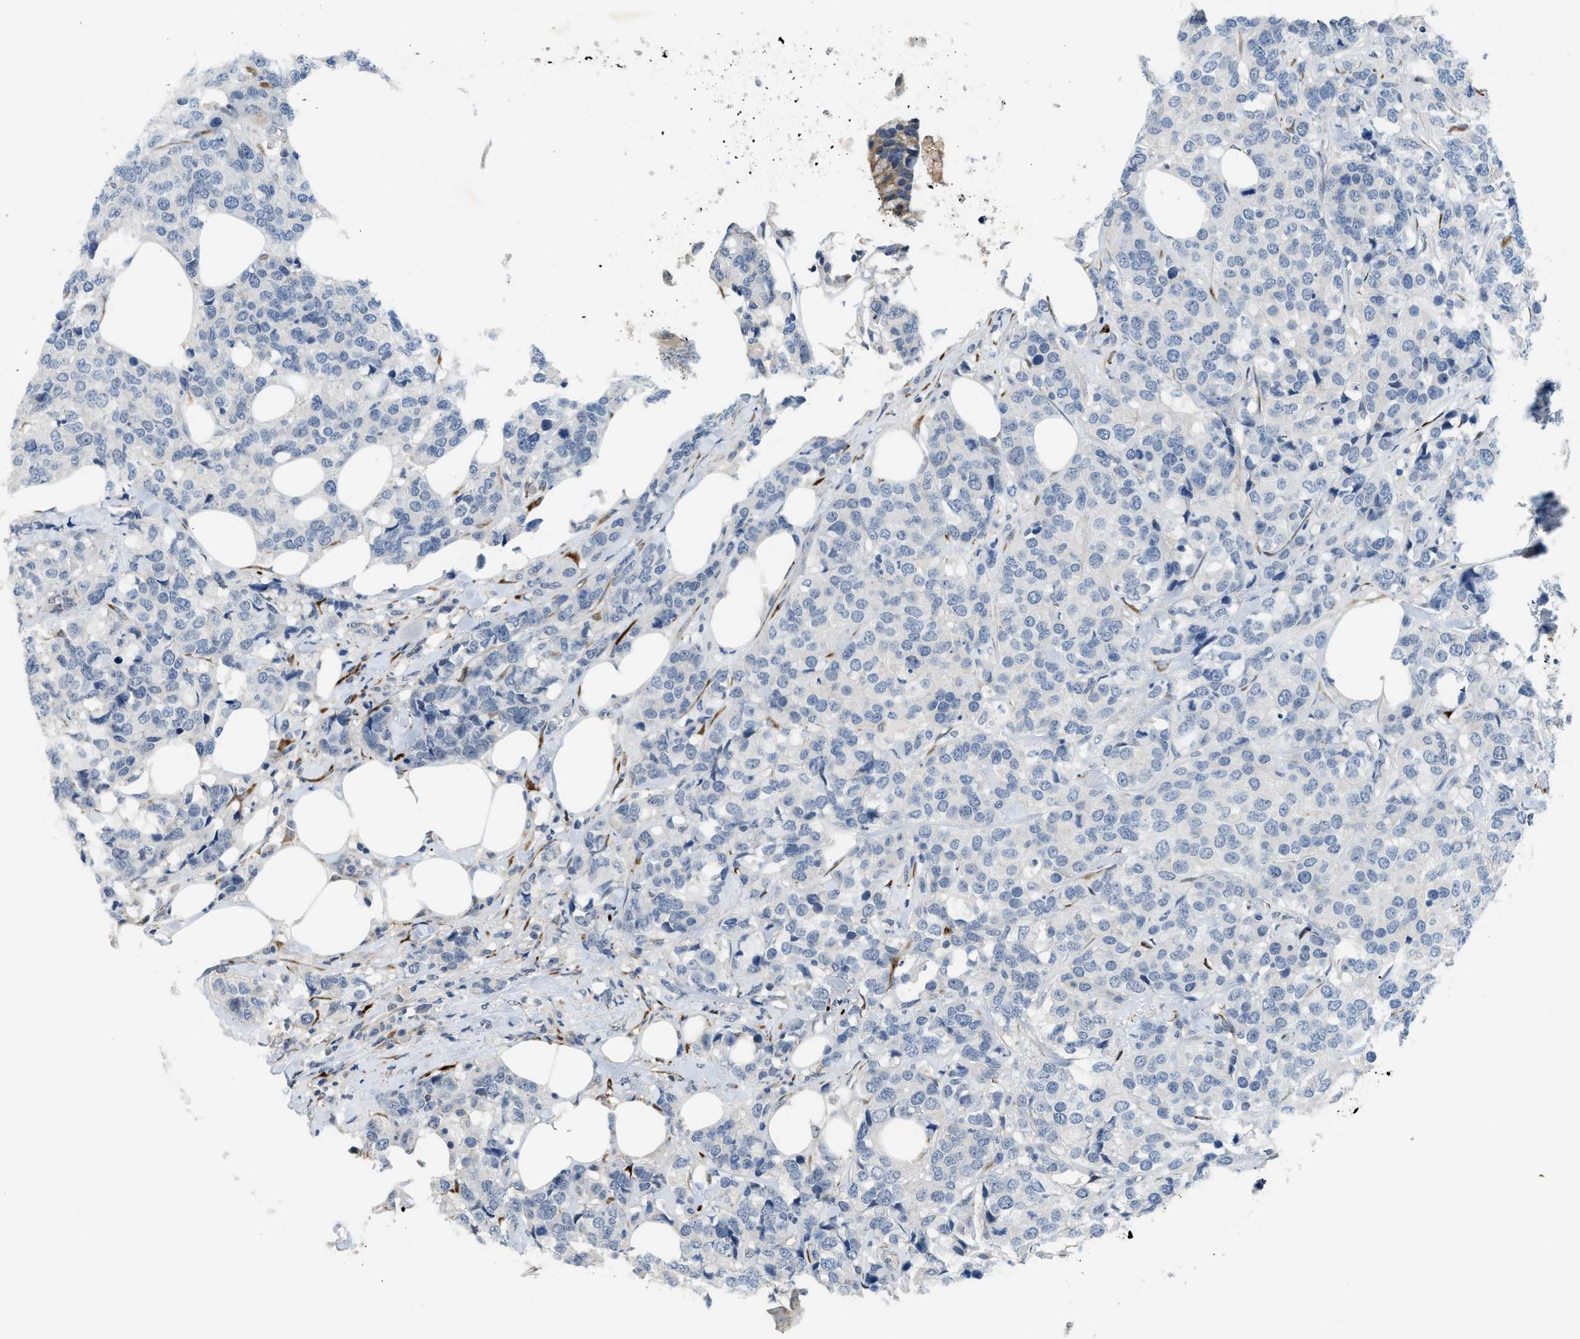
{"staining": {"intensity": "negative", "quantity": "none", "location": "none"}, "tissue": "breast cancer", "cell_type": "Tumor cells", "image_type": "cancer", "snomed": [{"axis": "morphology", "description": "Lobular carcinoma"}, {"axis": "topography", "description": "Breast"}], "caption": "Breast lobular carcinoma was stained to show a protein in brown. There is no significant positivity in tumor cells.", "gene": "TMEM154", "patient": {"sex": "female", "age": 59}}